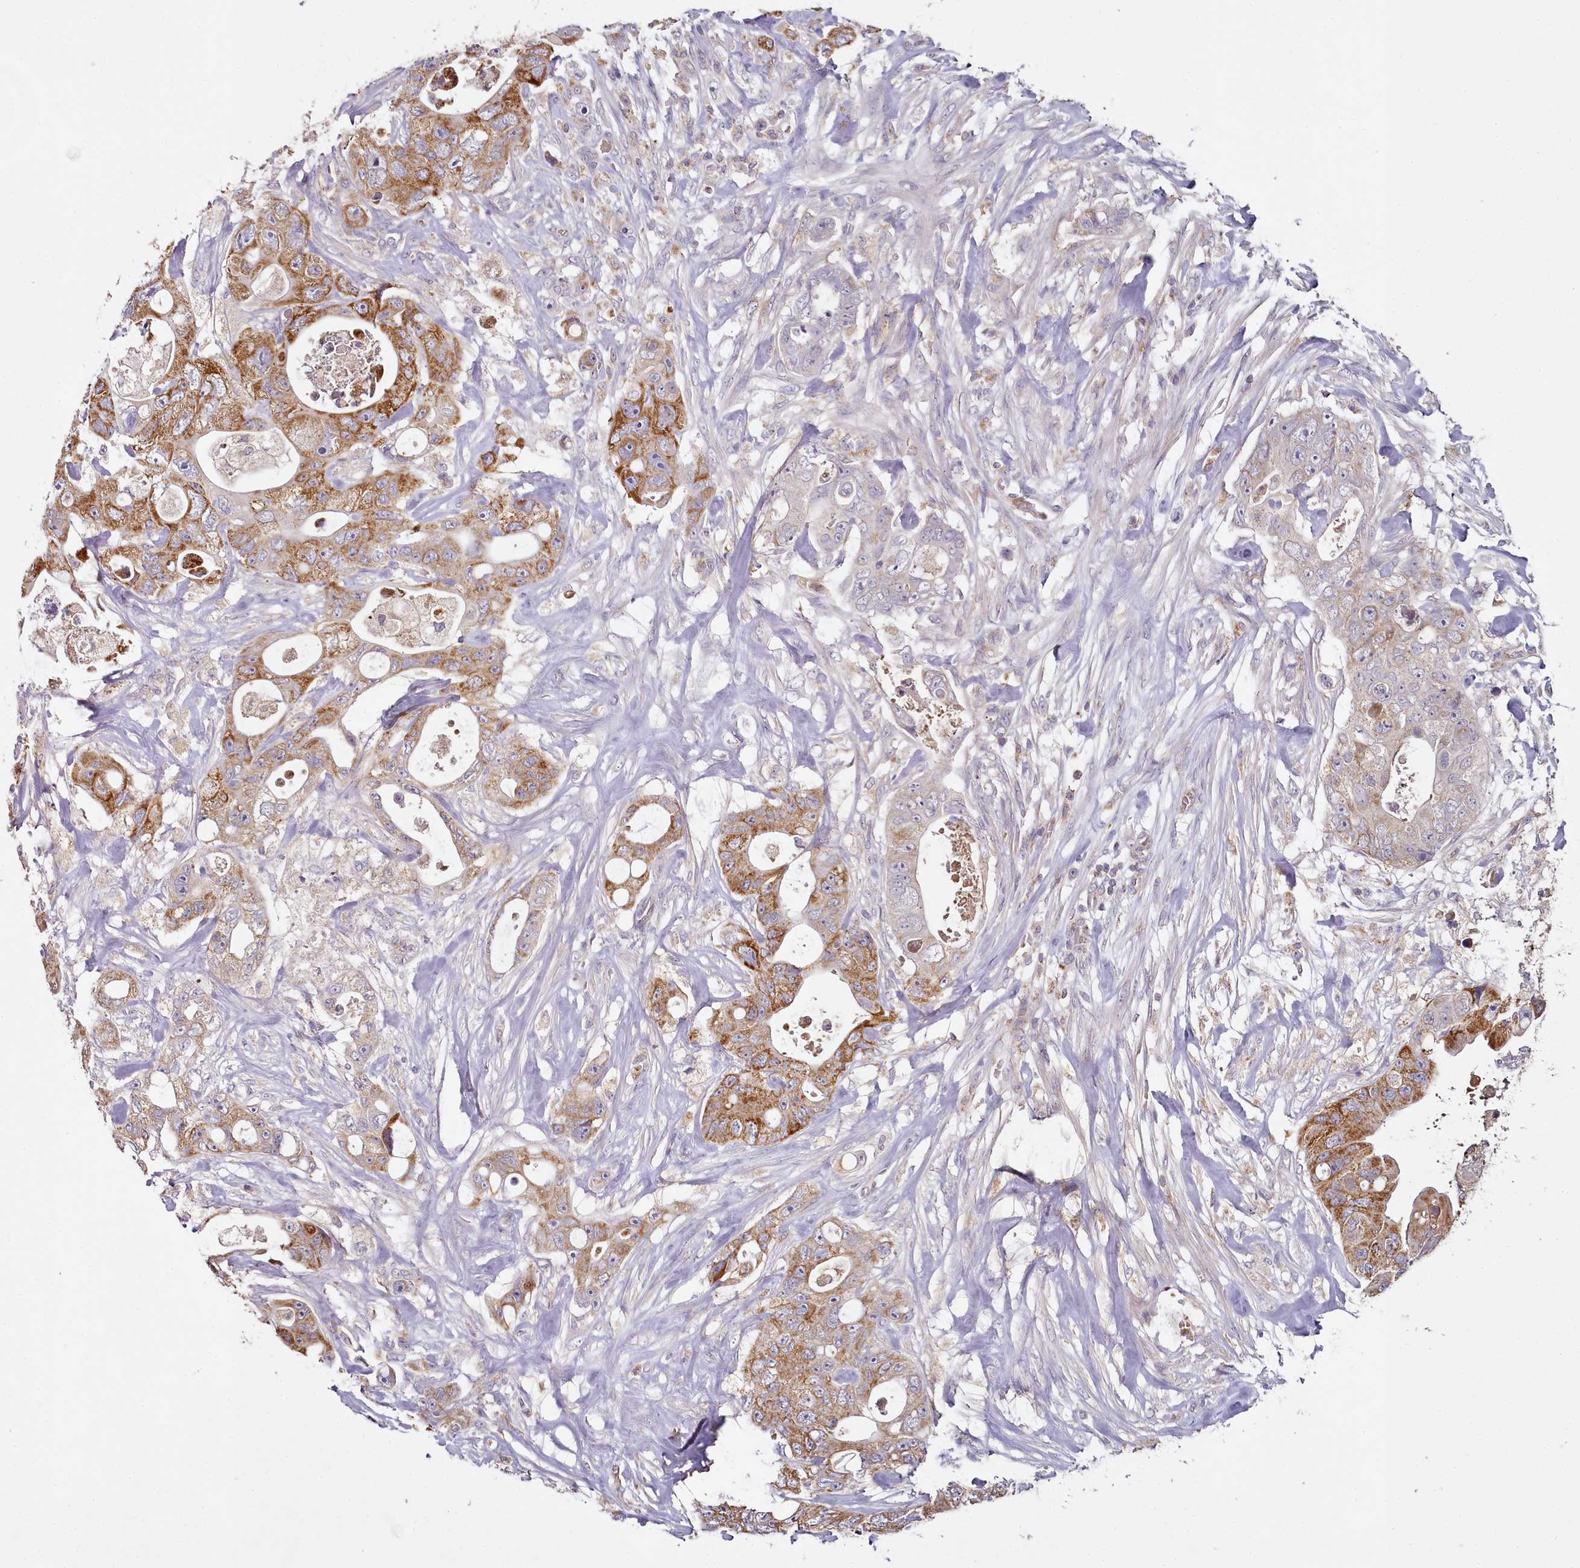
{"staining": {"intensity": "strong", "quantity": ">75%", "location": "cytoplasmic/membranous"}, "tissue": "colorectal cancer", "cell_type": "Tumor cells", "image_type": "cancer", "snomed": [{"axis": "morphology", "description": "Adenocarcinoma, NOS"}, {"axis": "topography", "description": "Colon"}], "caption": "Protein expression analysis of human adenocarcinoma (colorectal) reveals strong cytoplasmic/membranous staining in approximately >75% of tumor cells.", "gene": "ACSS1", "patient": {"sex": "female", "age": 46}}